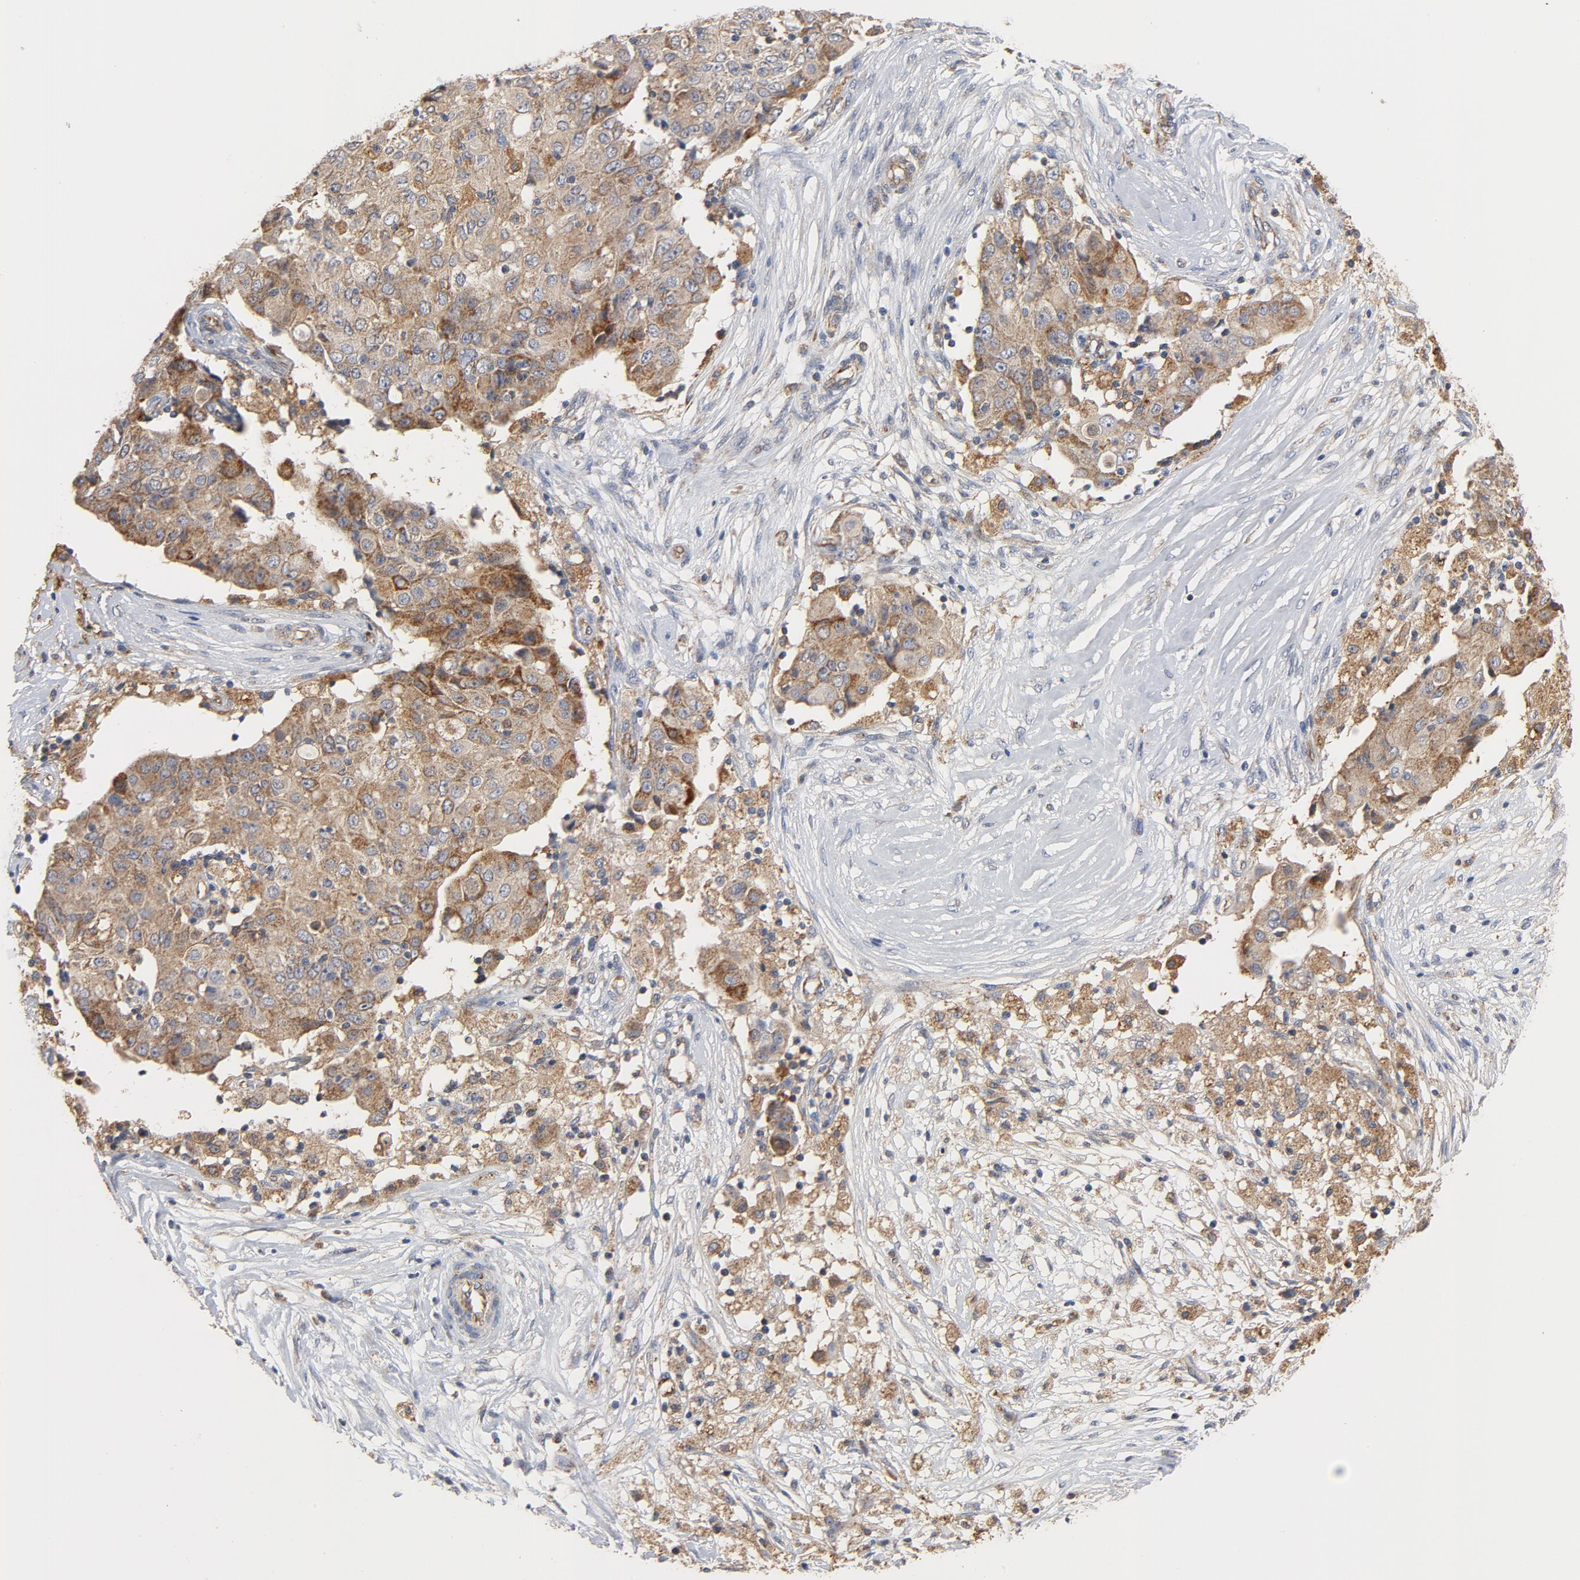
{"staining": {"intensity": "moderate", "quantity": ">75%", "location": "cytoplasmic/membranous"}, "tissue": "ovarian cancer", "cell_type": "Tumor cells", "image_type": "cancer", "snomed": [{"axis": "morphology", "description": "Carcinoma, endometroid"}, {"axis": "topography", "description": "Ovary"}], "caption": "Immunohistochemistry (IHC) image of human ovarian cancer (endometroid carcinoma) stained for a protein (brown), which exhibits medium levels of moderate cytoplasmic/membranous expression in approximately >75% of tumor cells.", "gene": "RAPGEF4", "patient": {"sex": "female", "age": 42}}